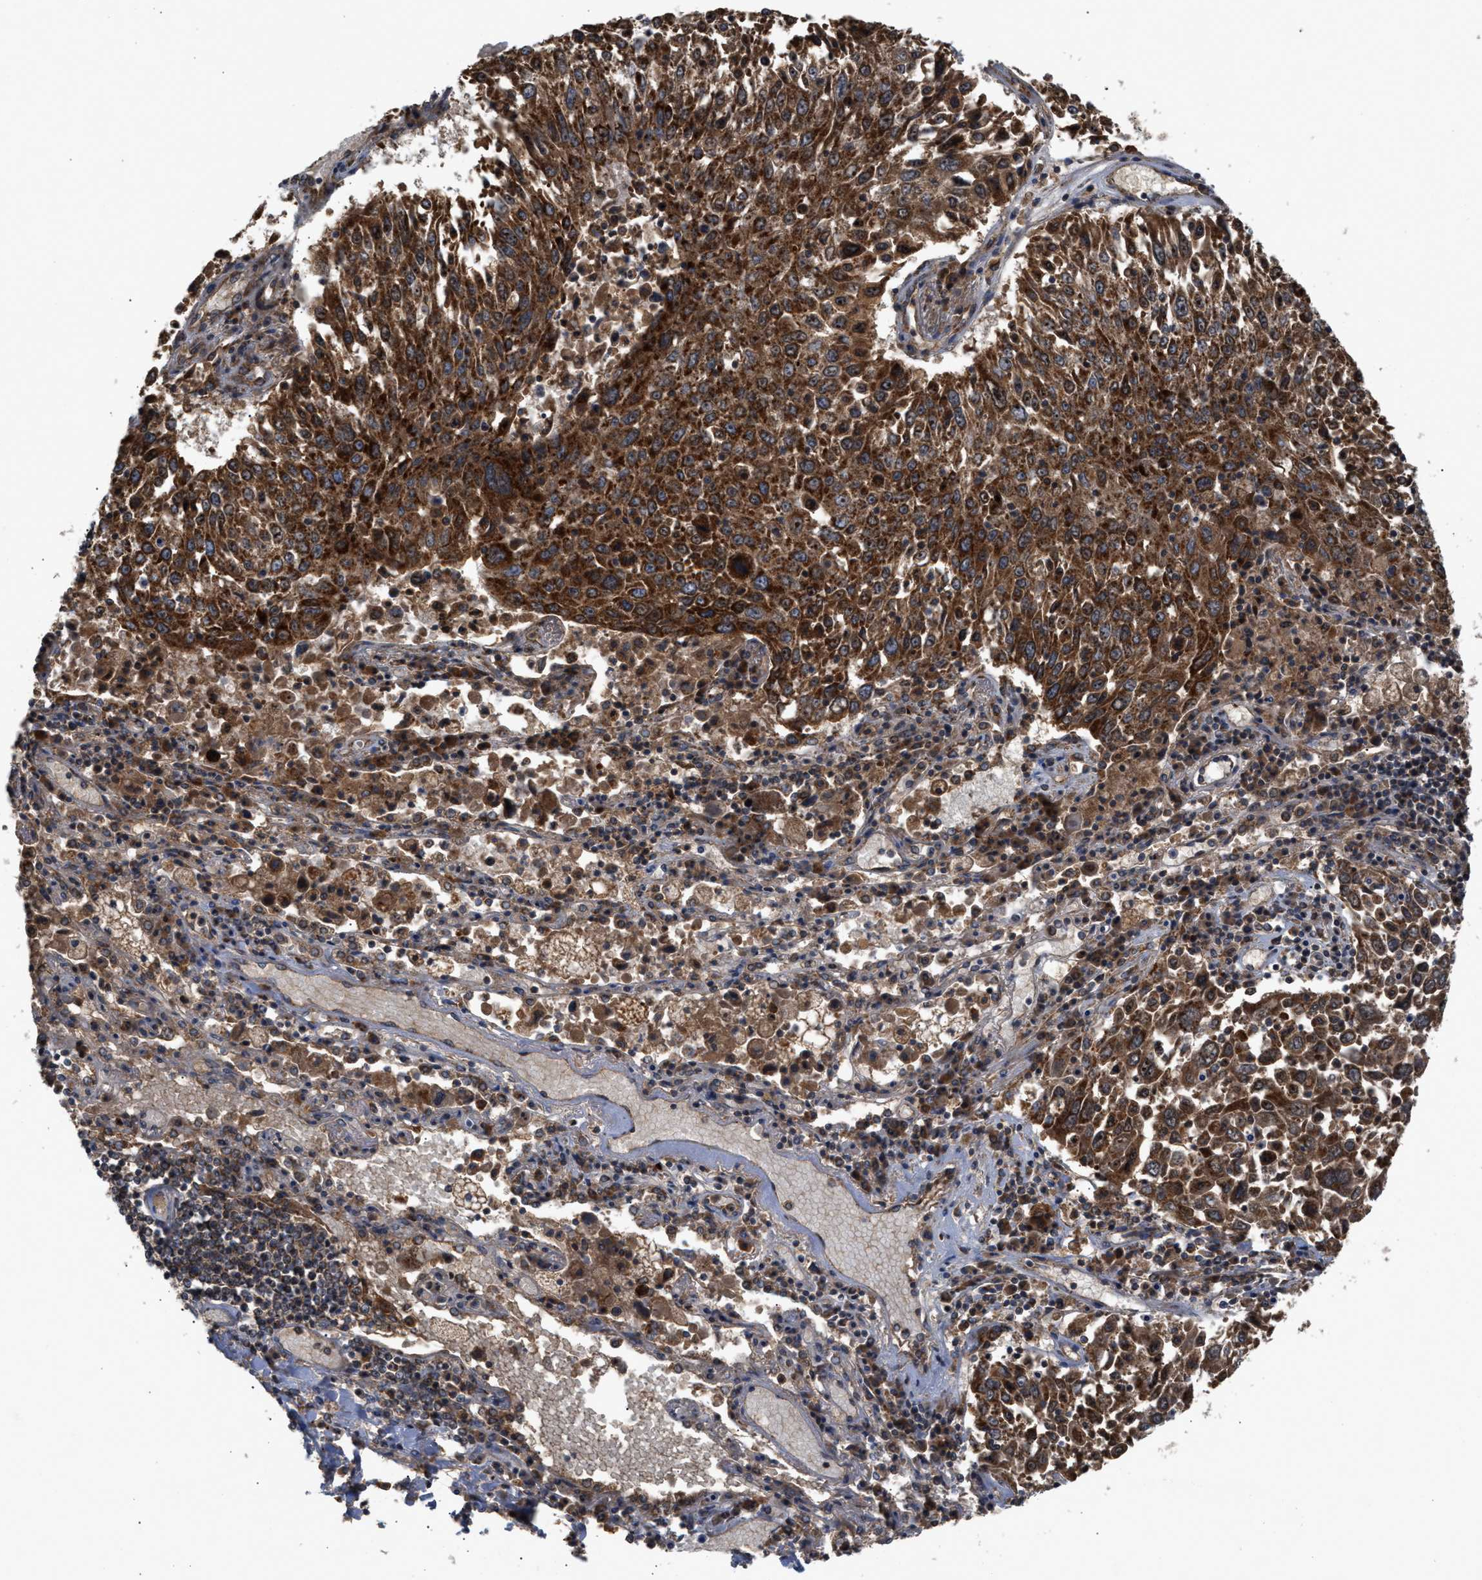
{"staining": {"intensity": "strong", "quantity": ">75%", "location": "cytoplasmic/membranous"}, "tissue": "lung cancer", "cell_type": "Tumor cells", "image_type": "cancer", "snomed": [{"axis": "morphology", "description": "Squamous cell carcinoma, NOS"}, {"axis": "topography", "description": "Lung"}], "caption": "IHC micrograph of squamous cell carcinoma (lung) stained for a protein (brown), which shows high levels of strong cytoplasmic/membranous positivity in approximately >75% of tumor cells.", "gene": "TACO1", "patient": {"sex": "male", "age": 65}}